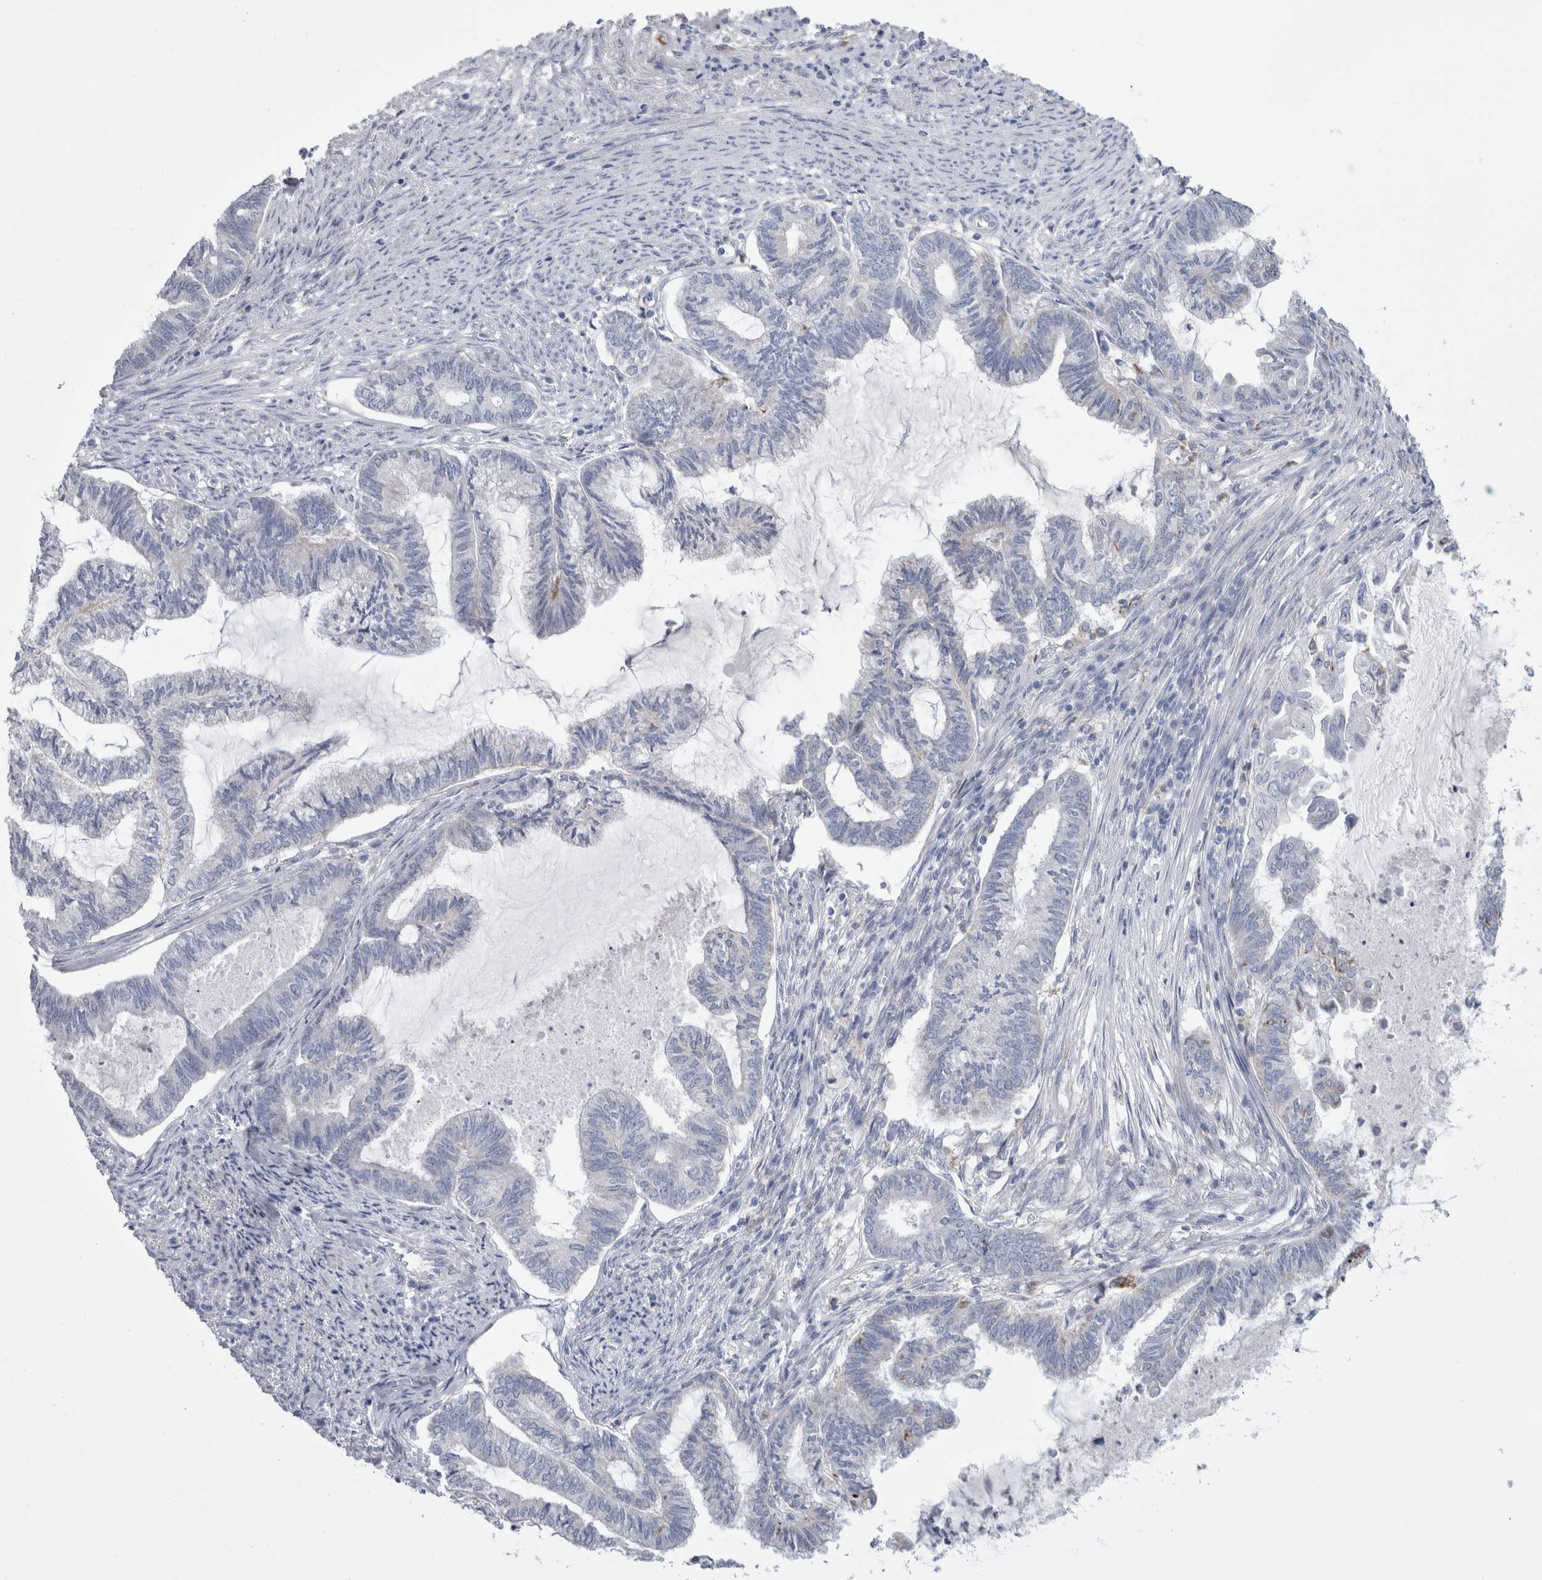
{"staining": {"intensity": "negative", "quantity": "none", "location": "none"}, "tissue": "endometrial cancer", "cell_type": "Tumor cells", "image_type": "cancer", "snomed": [{"axis": "morphology", "description": "Adenocarcinoma, NOS"}, {"axis": "topography", "description": "Endometrium"}], "caption": "Immunohistochemistry histopathology image of neoplastic tissue: endometrial cancer (adenocarcinoma) stained with DAB (3,3'-diaminobenzidine) reveals no significant protein positivity in tumor cells. Nuclei are stained in blue.", "gene": "GATM", "patient": {"sex": "female", "age": 86}}